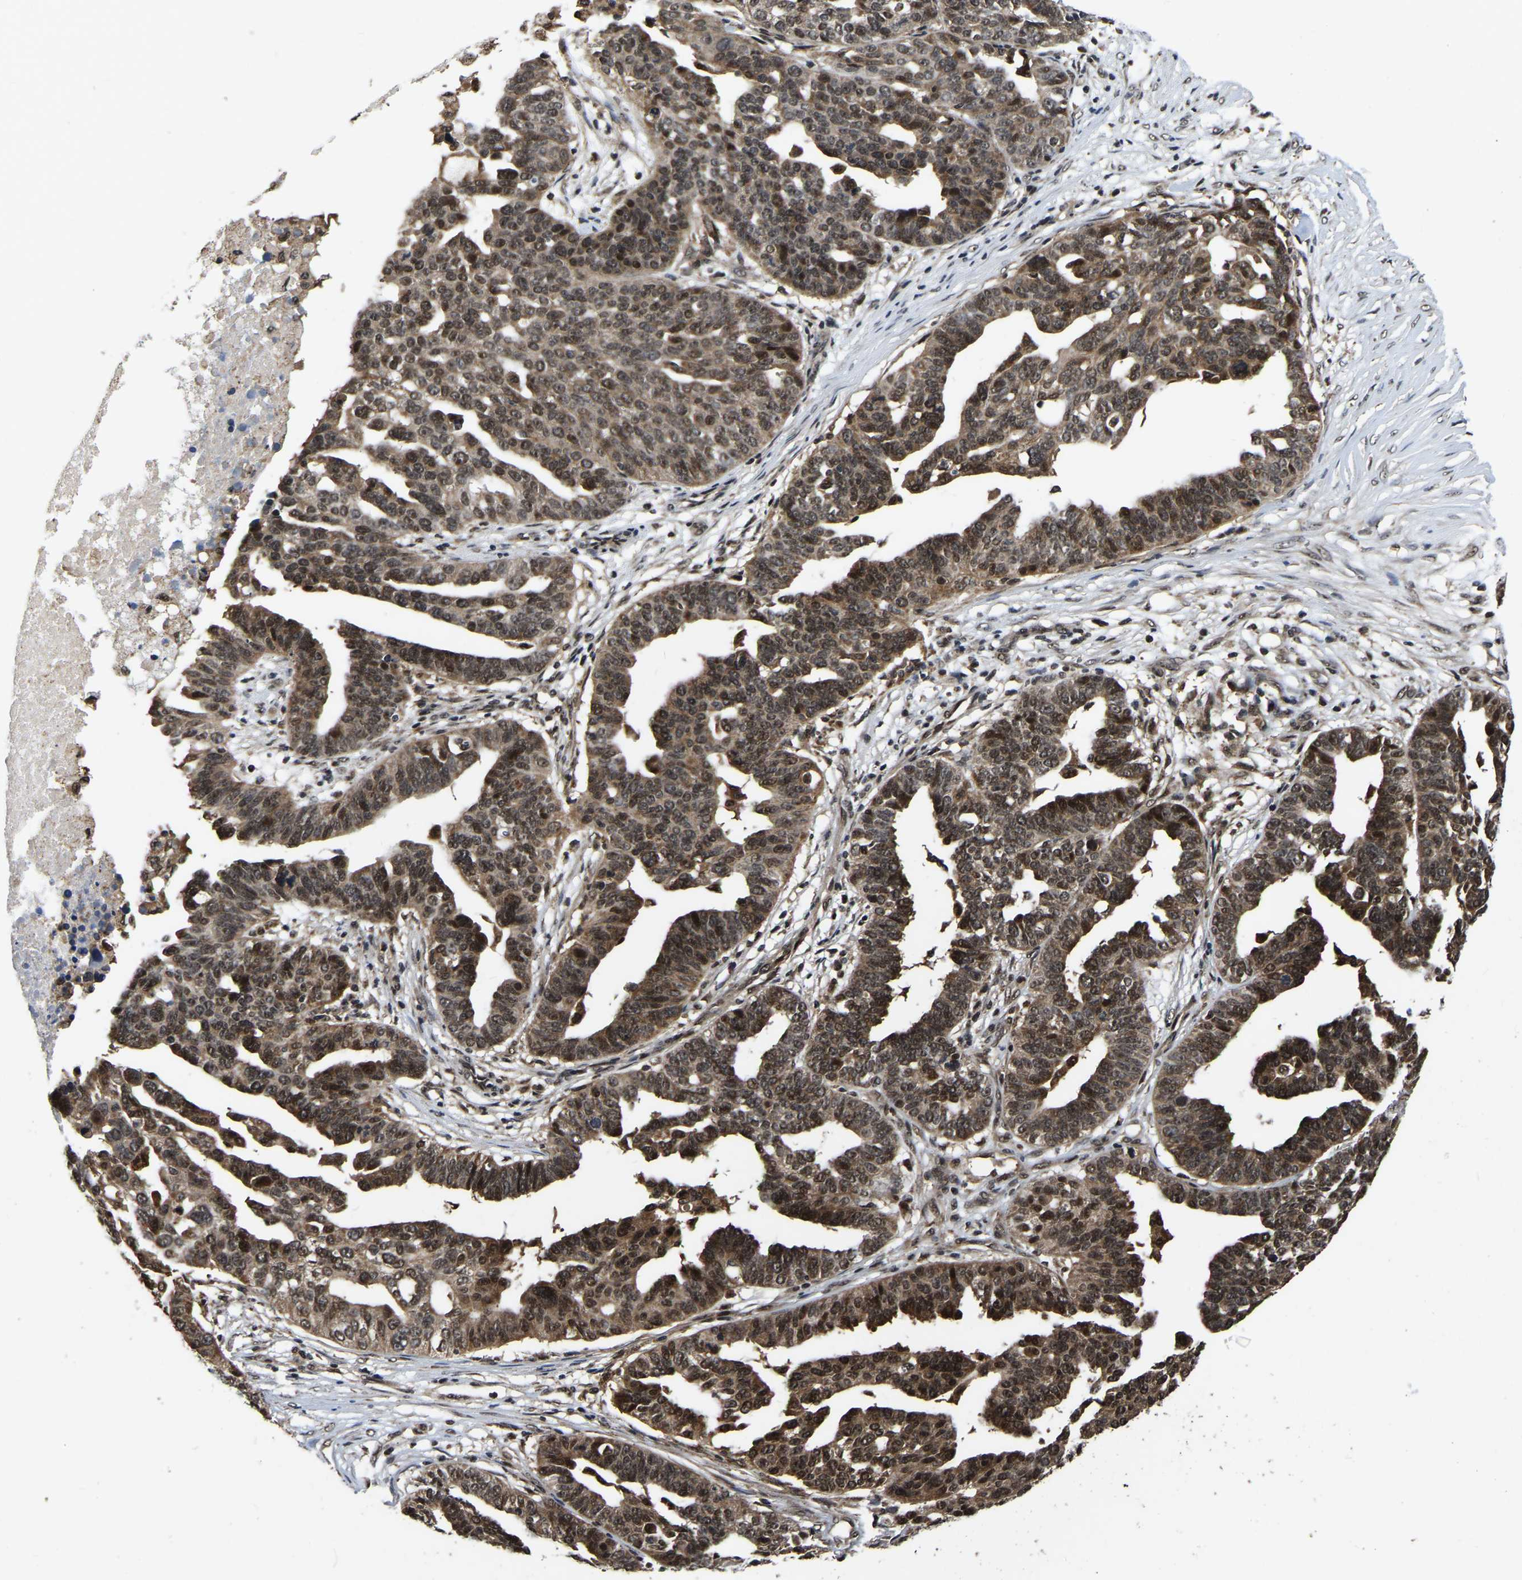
{"staining": {"intensity": "moderate", "quantity": ">75%", "location": "cytoplasmic/membranous,nuclear"}, "tissue": "ovarian cancer", "cell_type": "Tumor cells", "image_type": "cancer", "snomed": [{"axis": "morphology", "description": "Cystadenocarcinoma, serous, NOS"}, {"axis": "topography", "description": "Ovary"}], "caption": "There is medium levels of moderate cytoplasmic/membranous and nuclear positivity in tumor cells of ovarian cancer (serous cystadenocarcinoma), as demonstrated by immunohistochemical staining (brown color).", "gene": "CIAO1", "patient": {"sex": "female", "age": 59}}